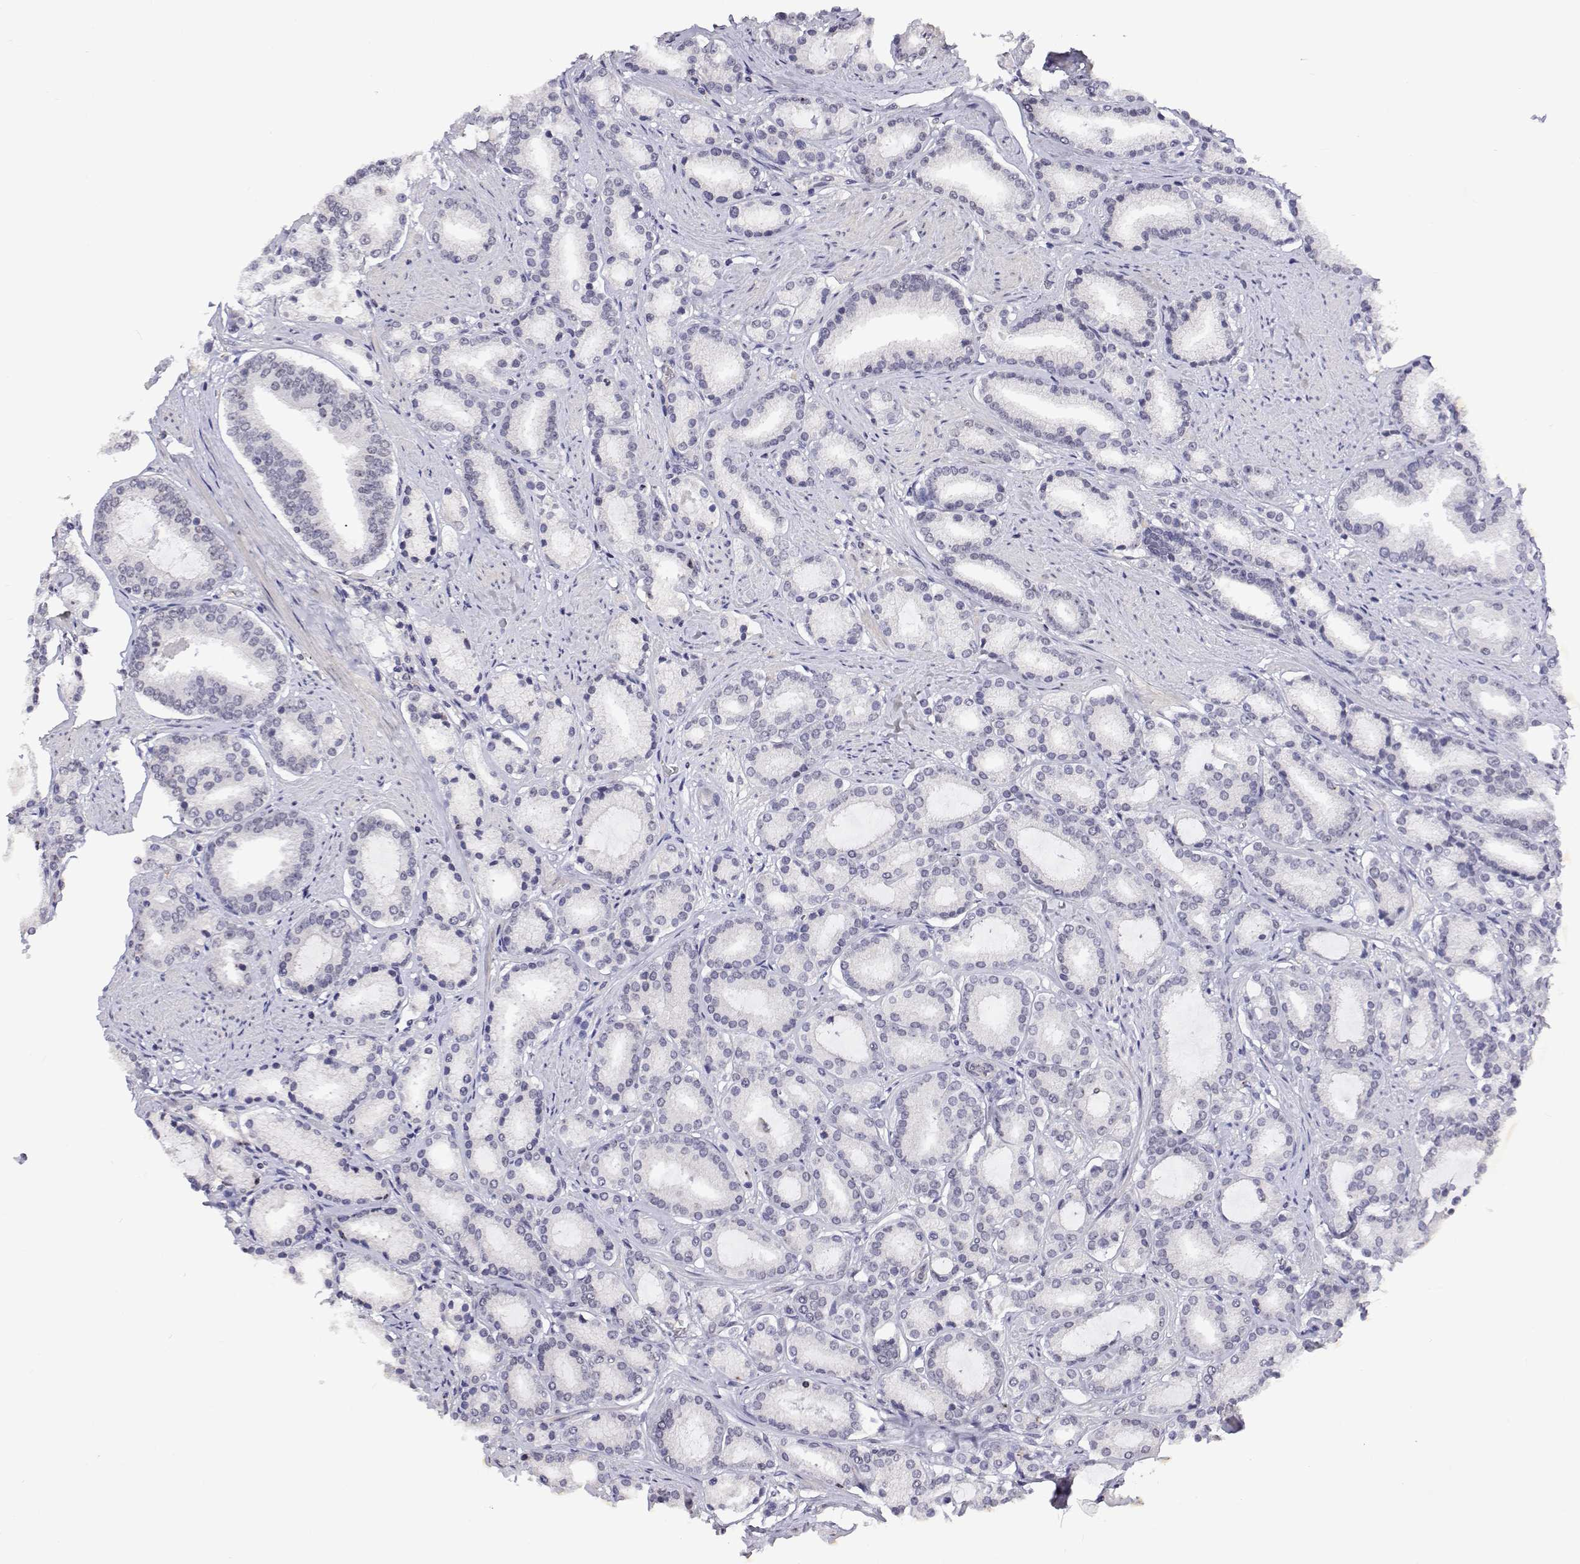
{"staining": {"intensity": "negative", "quantity": "none", "location": "none"}, "tissue": "prostate cancer", "cell_type": "Tumor cells", "image_type": "cancer", "snomed": [{"axis": "morphology", "description": "Adenocarcinoma, High grade"}, {"axis": "topography", "description": "Prostate"}], "caption": "Photomicrograph shows no protein expression in tumor cells of prostate cancer (high-grade adenocarcinoma) tissue.", "gene": "NHP2", "patient": {"sex": "male", "age": 63}}